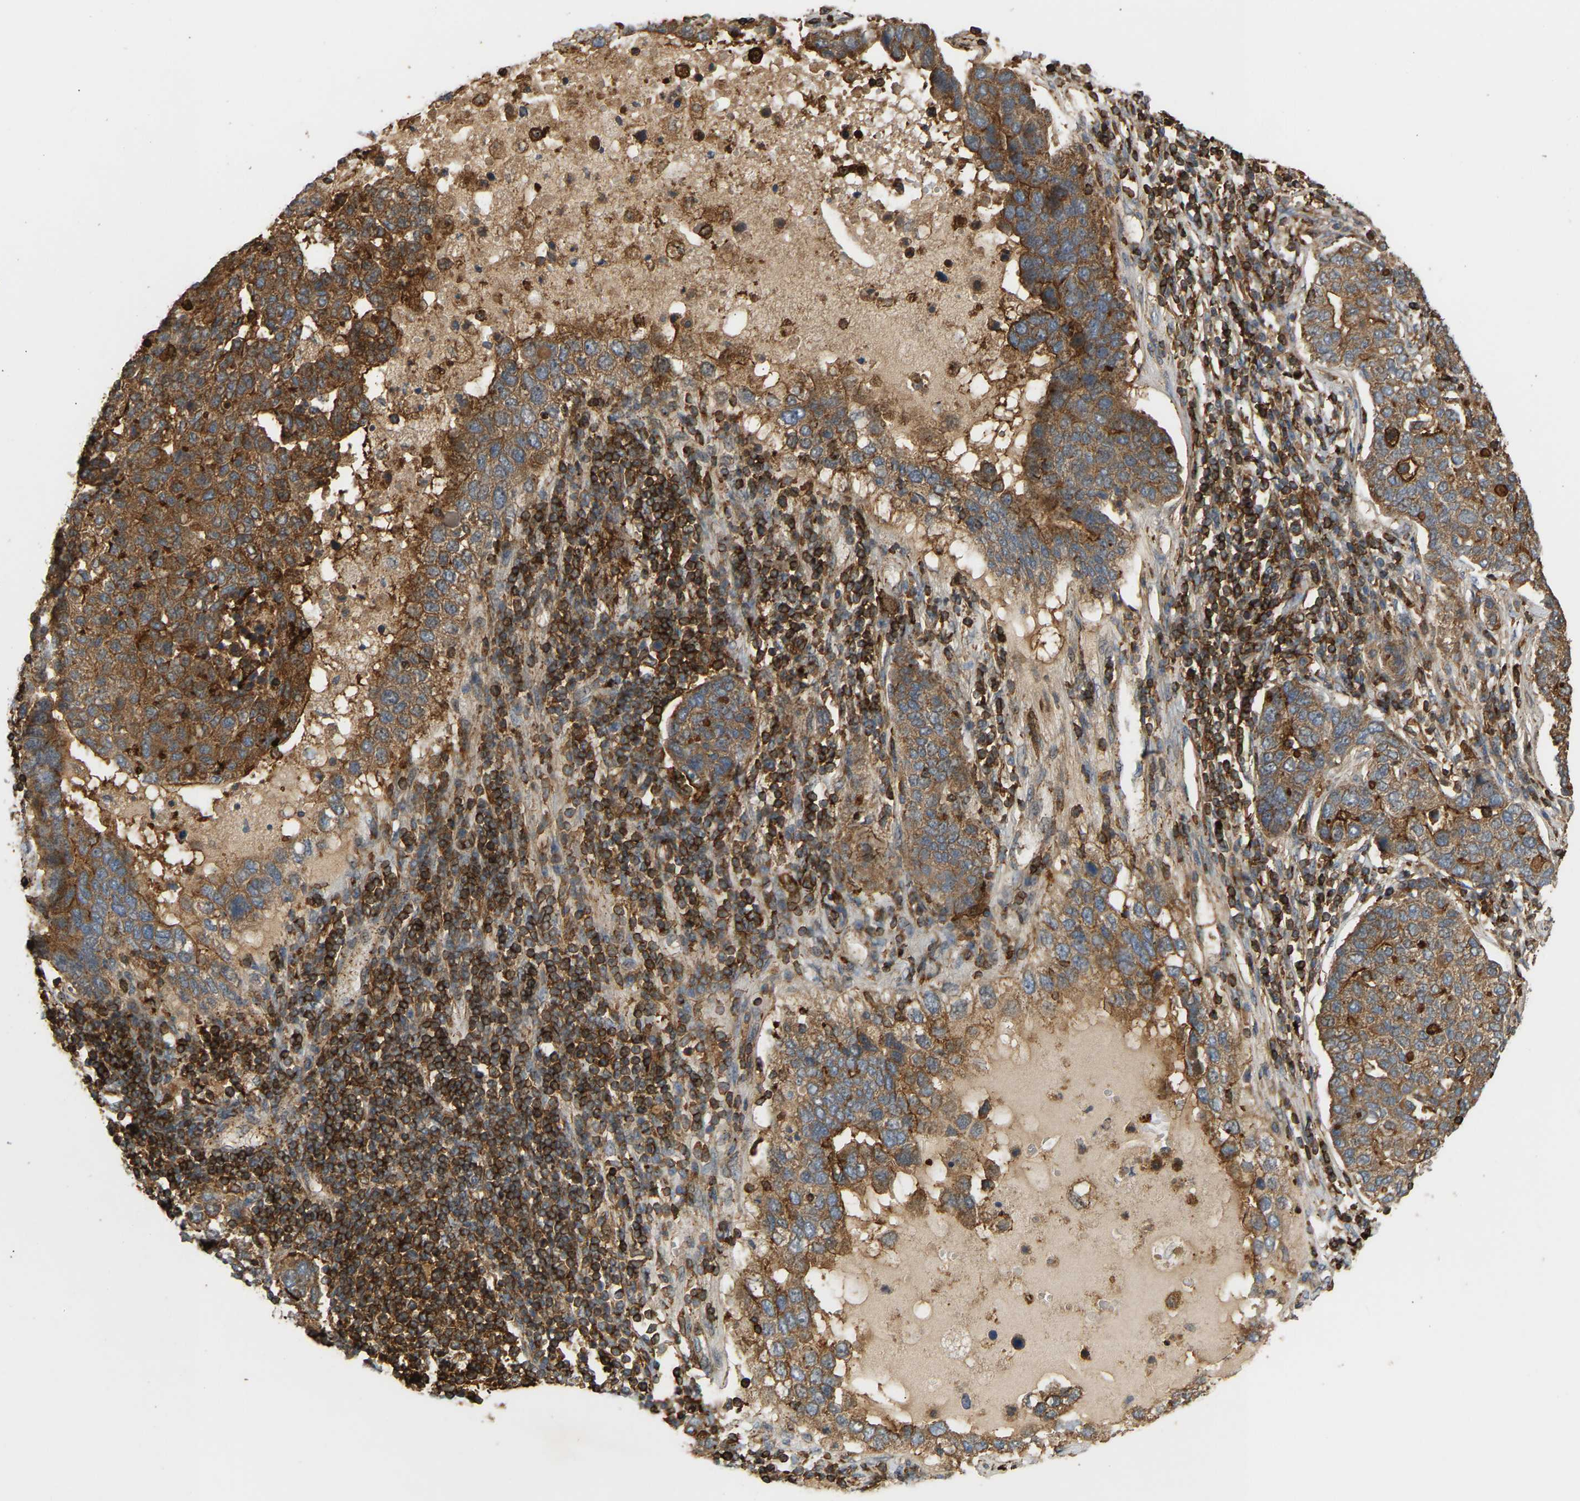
{"staining": {"intensity": "moderate", "quantity": ">75%", "location": "cytoplasmic/membranous"}, "tissue": "pancreatic cancer", "cell_type": "Tumor cells", "image_type": "cancer", "snomed": [{"axis": "morphology", "description": "Adenocarcinoma, NOS"}, {"axis": "topography", "description": "Pancreas"}], "caption": "This histopathology image shows pancreatic adenocarcinoma stained with IHC to label a protein in brown. The cytoplasmic/membranous of tumor cells show moderate positivity for the protein. Nuclei are counter-stained blue.", "gene": "GOPC", "patient": {"sex": "female", "age": 61}}